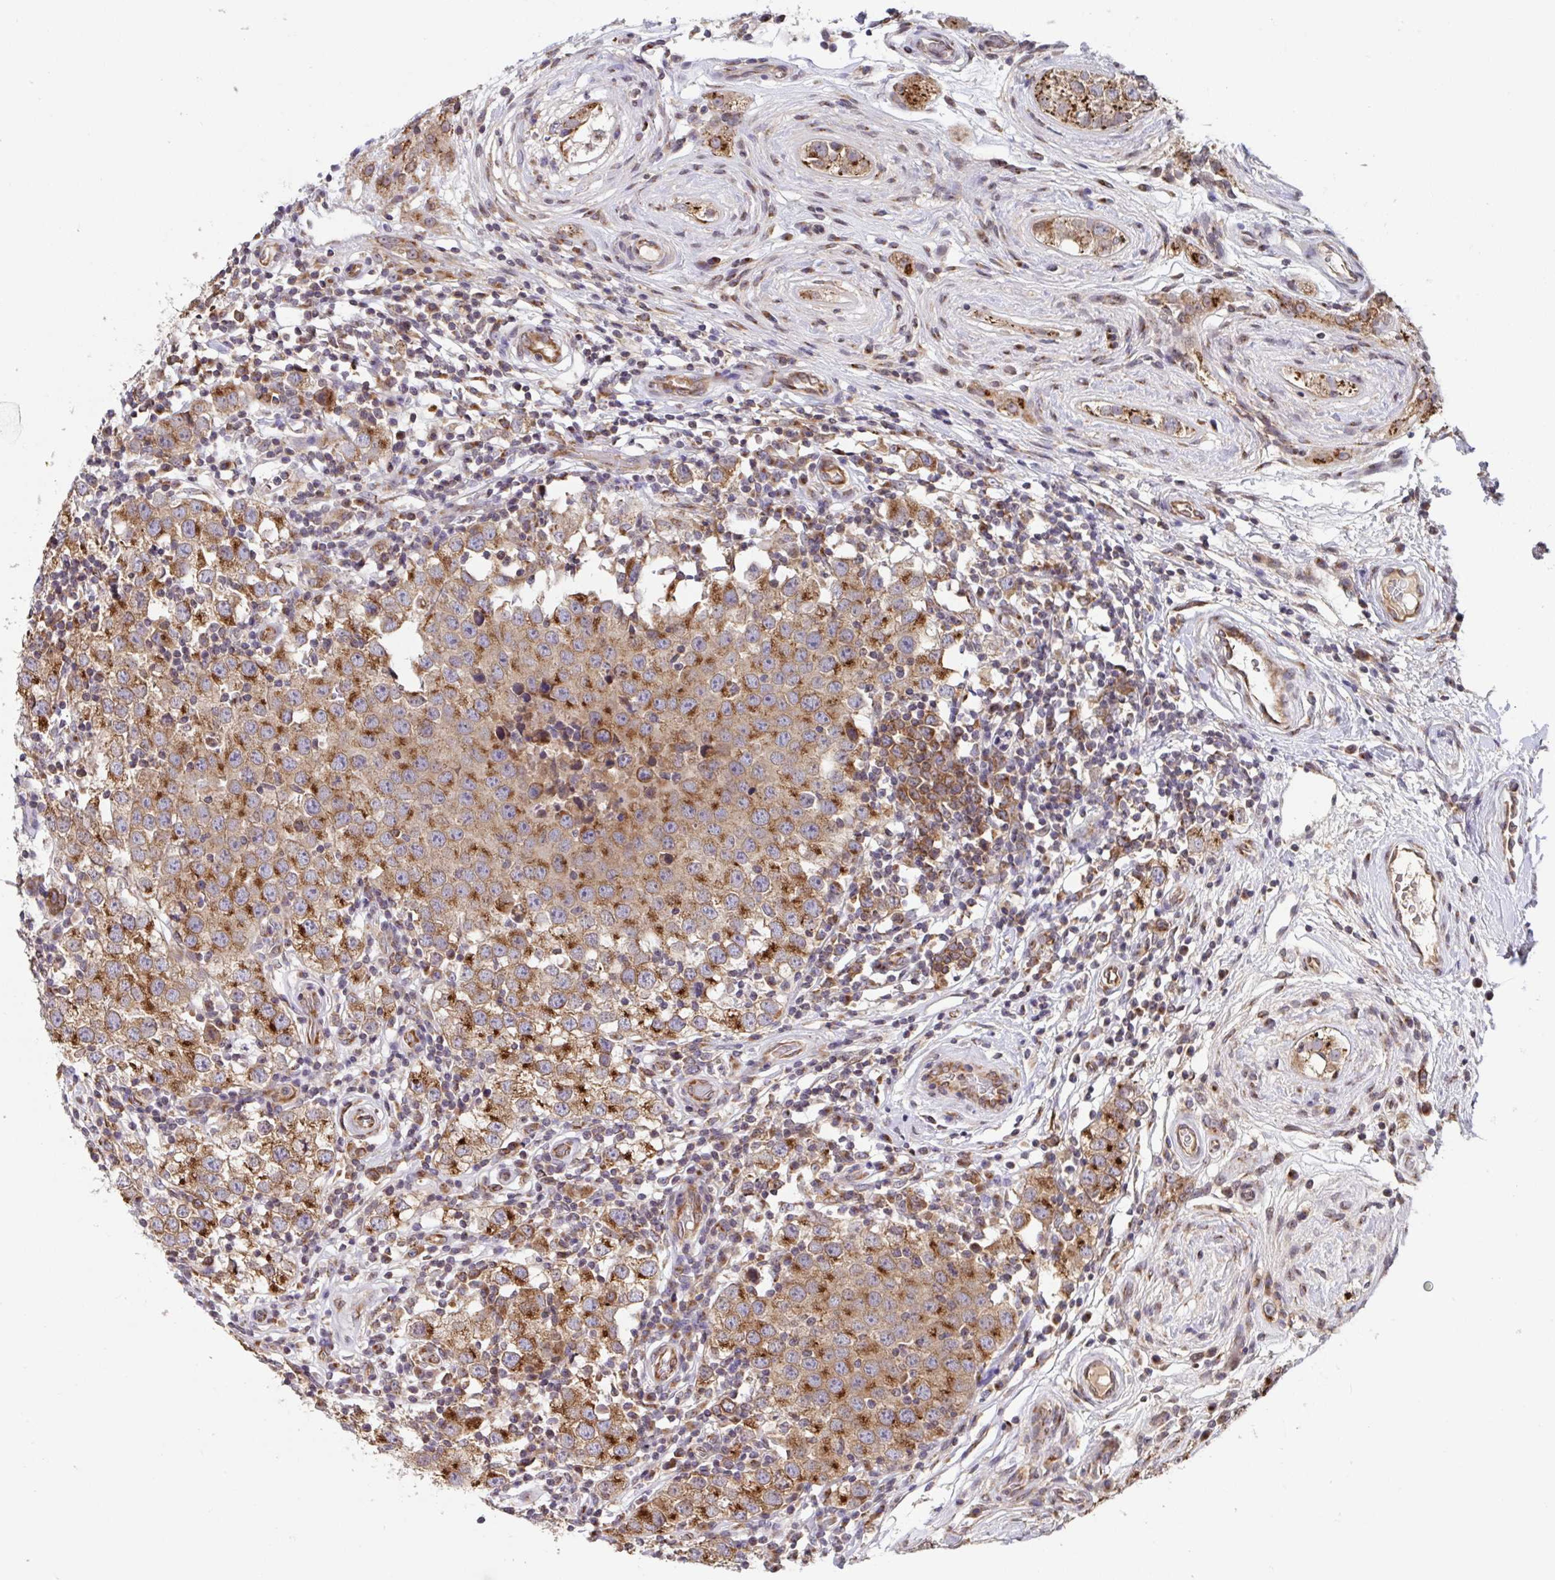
{"staining": {"intensity": "moderate", "quantity": ">75%", "location": "cytoplasmic/membranous"}, "tissue": "testis cancer", "cell_type": "Tumor cells", "image_type": "cancer", "snomed": [{"axis": "morphology", "description": "Seminoma, NOS"}, {"axis": "topography", "description": "Testis"}], "caption": "Immunohistochemistry (IHC) staining of testis cancer, which demonstrates medium levels of moderate cytoplasmic/membranous positivity in about >75% of tumor cells indicating moderate cytoplasmic/membranous protein staining. The staining was performed using DAB (brown) for protein detection and nuclei were counterstained in hematoxylin (blue).", "gene": "ATP5MJ", "patient": {"sex": "male", "age": 34}}